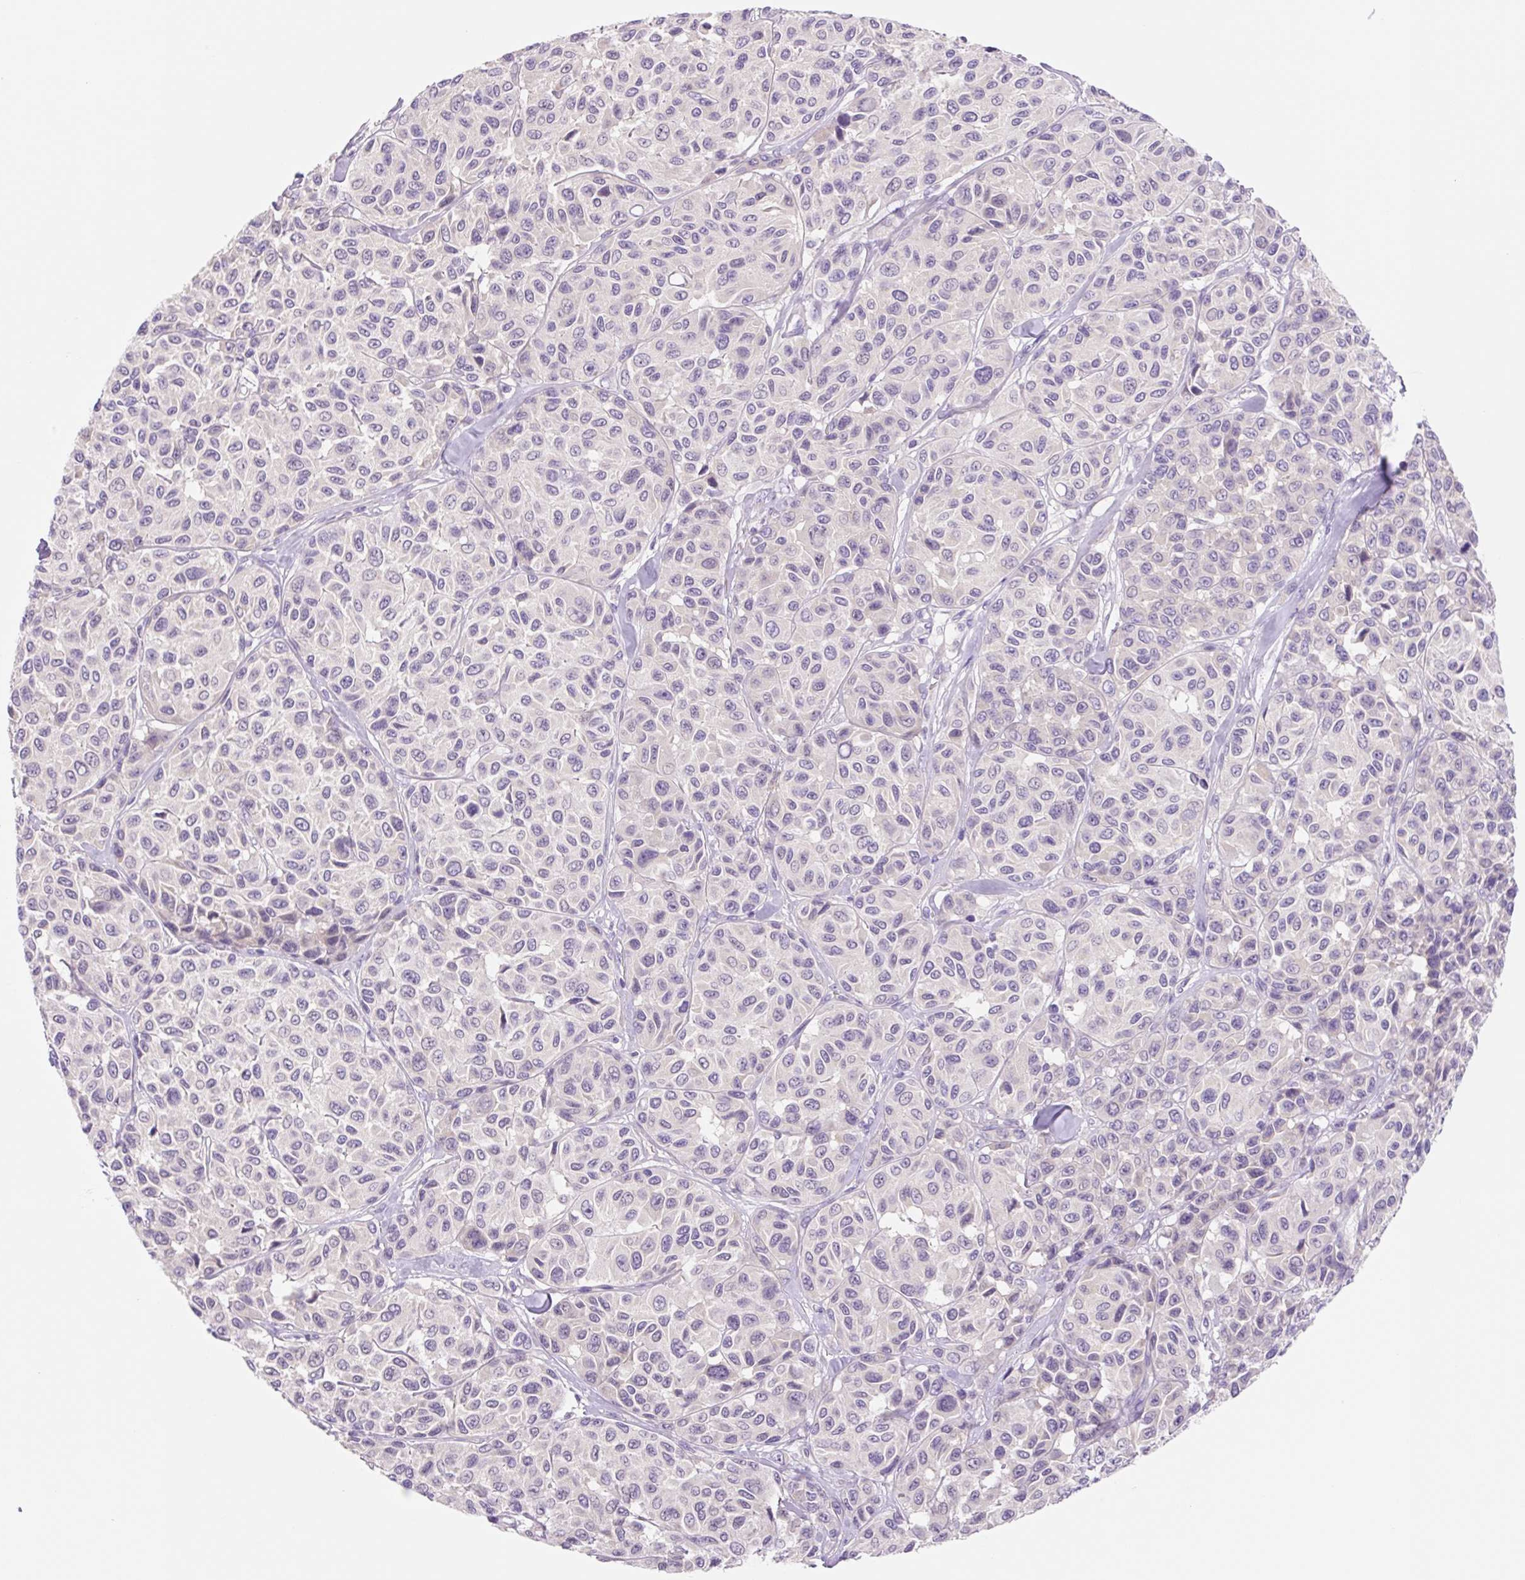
{"staining": {"intensity": "negative", "quantity": "none", "location": "none"}, "tissue": "melanoma", "cell_type": "Tumor cells", "image_type": "cancer", "snomed": [{"axis": "morphology", "description": "Malignant melanoma, NOS"}, {"axis": "topography", "description": "Skin"}], "caption": "Tumor cells show no significant staining in melanoma.", "gene": "CELF6", "patient": {"sex": "female", "age": 66}}